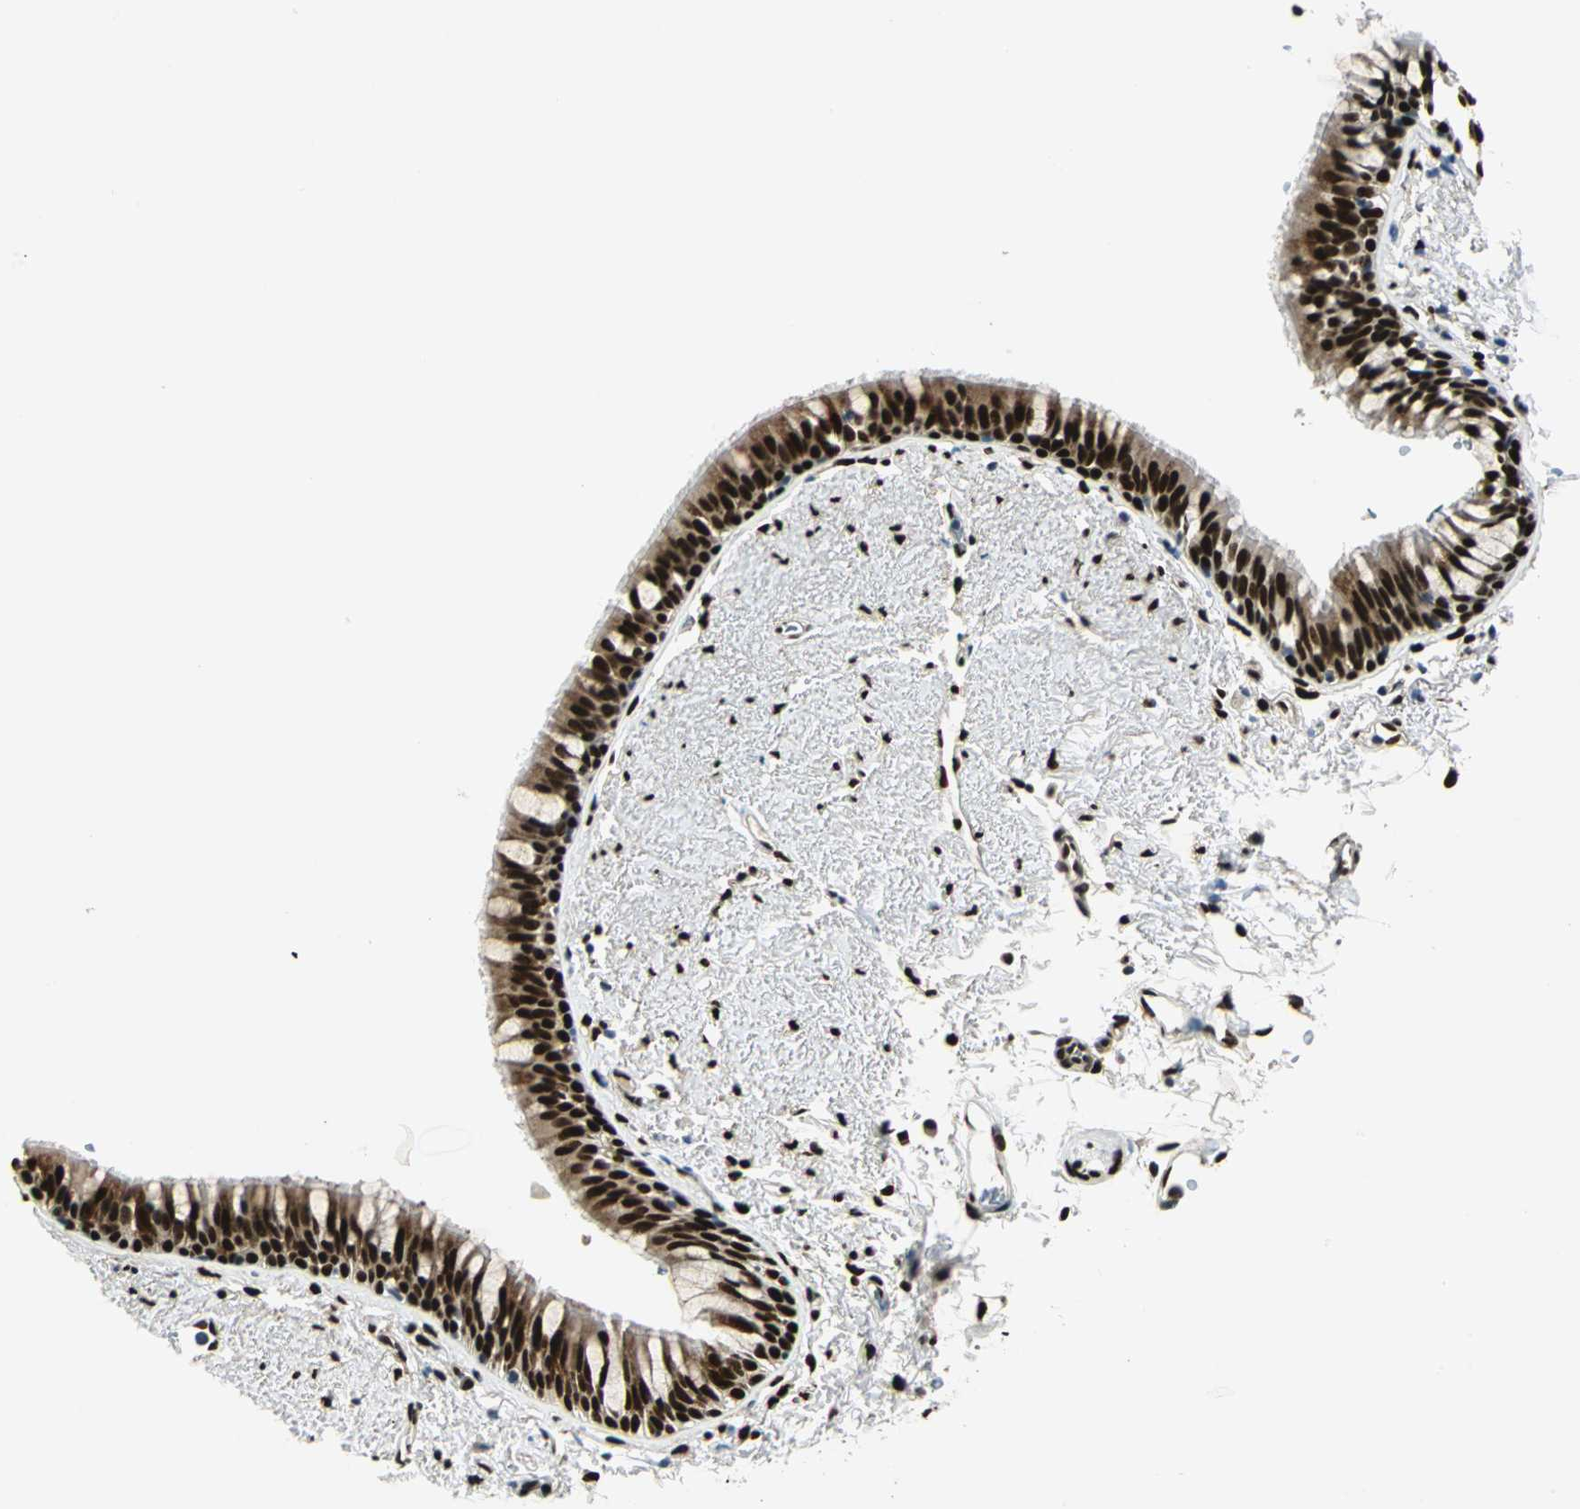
{"staining": {"intensity": "strong", "quantity": ">75%", "location": "cytoplasmic/membranous,nuclear"}, "tissue": "bronchus", "cell_type": "Respiratory epithelial cells", "image_type": "normal", "snomed": [{"axis": "morphology", "description": "Normal tissue, NOS"}, {"axis": "topography", "description": "Bronchus"}], "caption": "Respiratory epithelial cells display high levels of strong cytoplasmic/membranous,nuclear positivity in about >75% of cells in benign human bronchus.", "gene": "NFIA", "patient": {"sex": "female", "age": 73}}